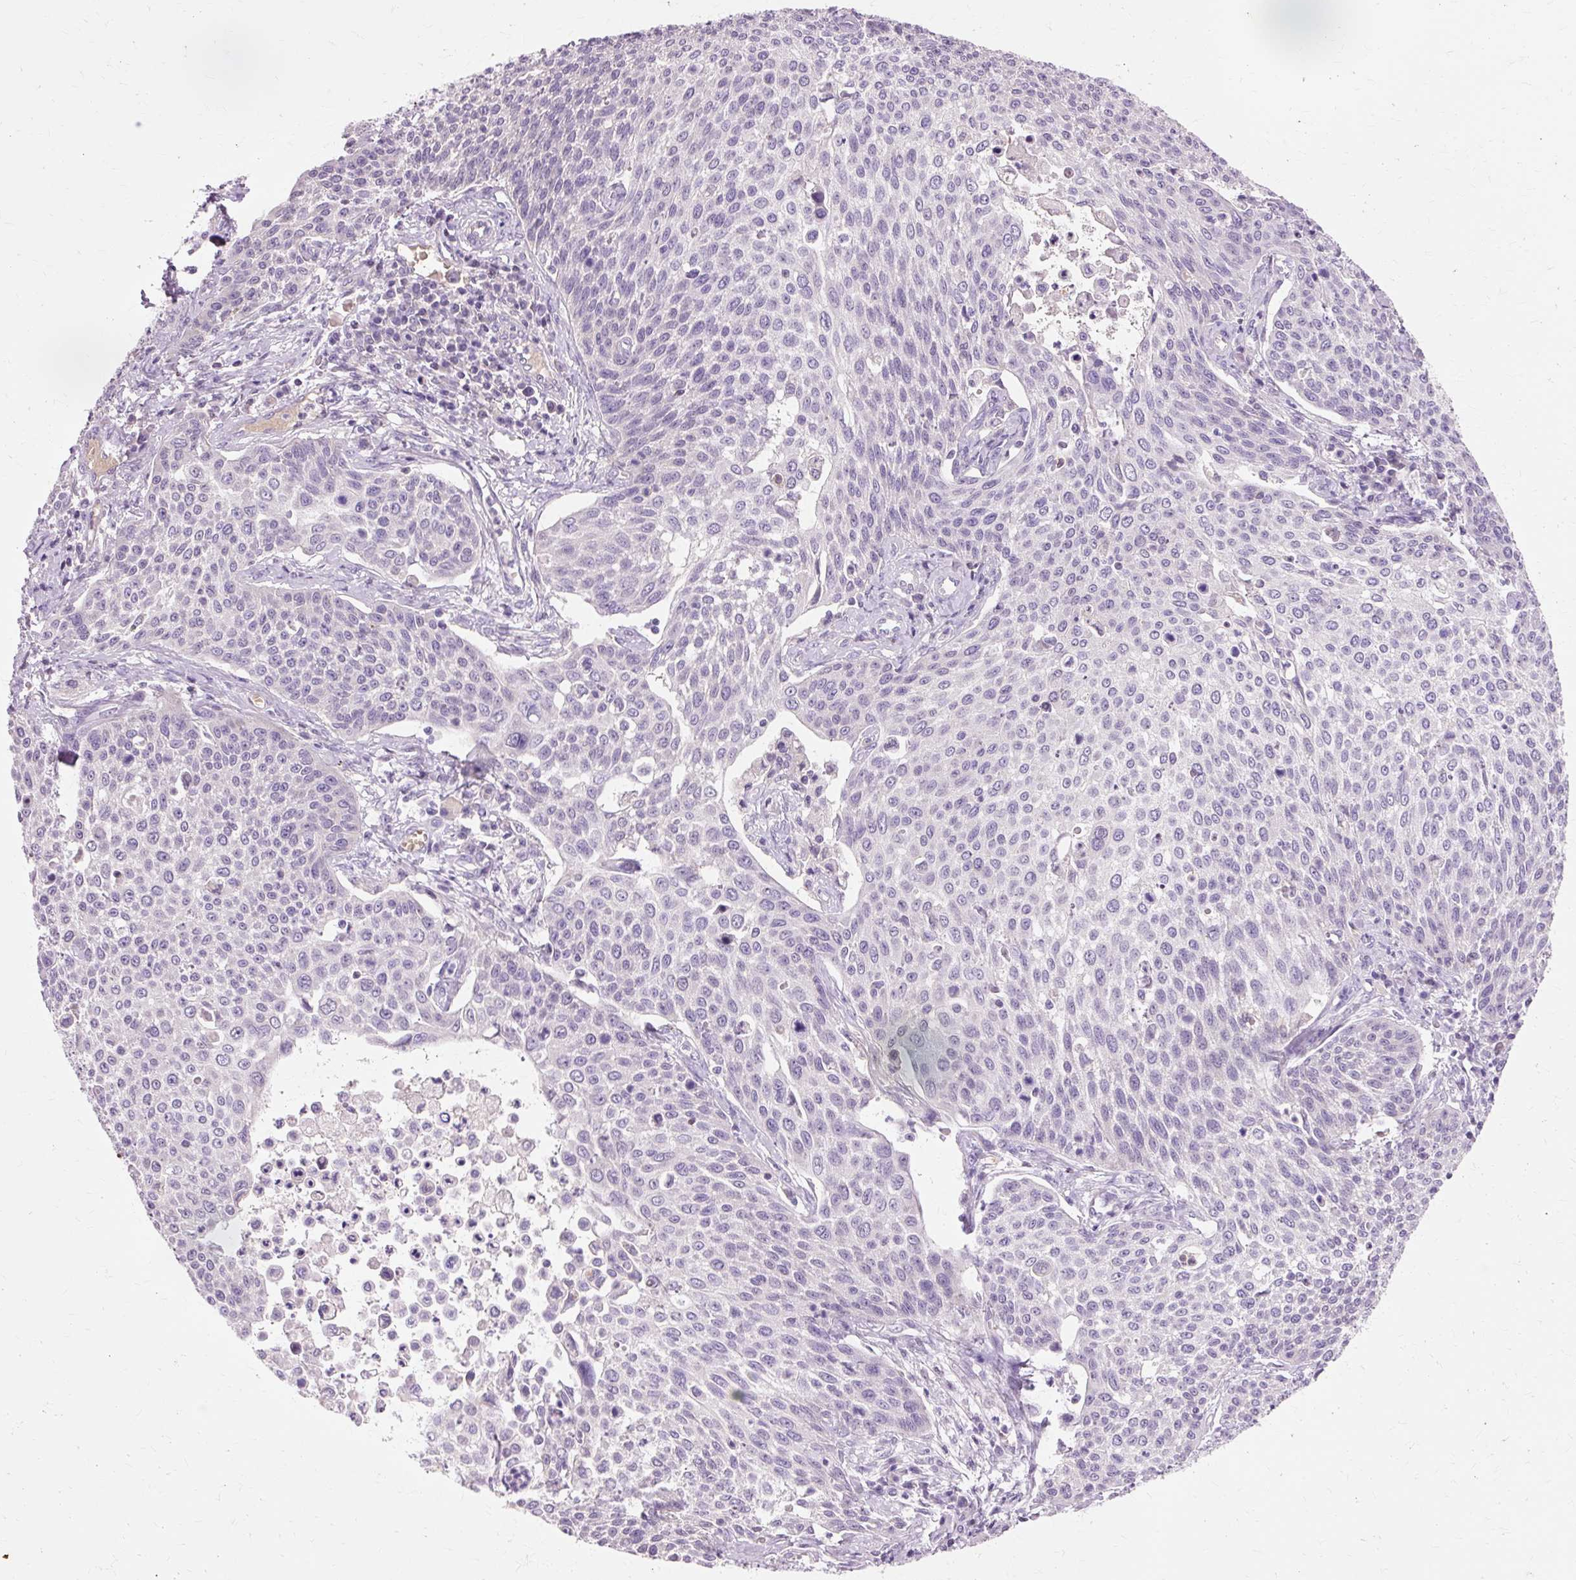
{"staining": {"intensity": "negative", "quantity": "none", "location": "none"}, "tissue": "cervical cancer", "cell_type": "Tumor cells", "image_type": "cancer", "snomed": [{"axis": "morphology", "description": "Squamous cell carcinoma, NOS"}, {"axis": "topography", "description": "Cervix"}], "caption": "Immunohistochemical staining of cervical cancer (squamous cell carcinoma) shows no significant expression in tumor cells.", "gene": "VN1R2", "patient": {"sex": "female", "age": 34}}